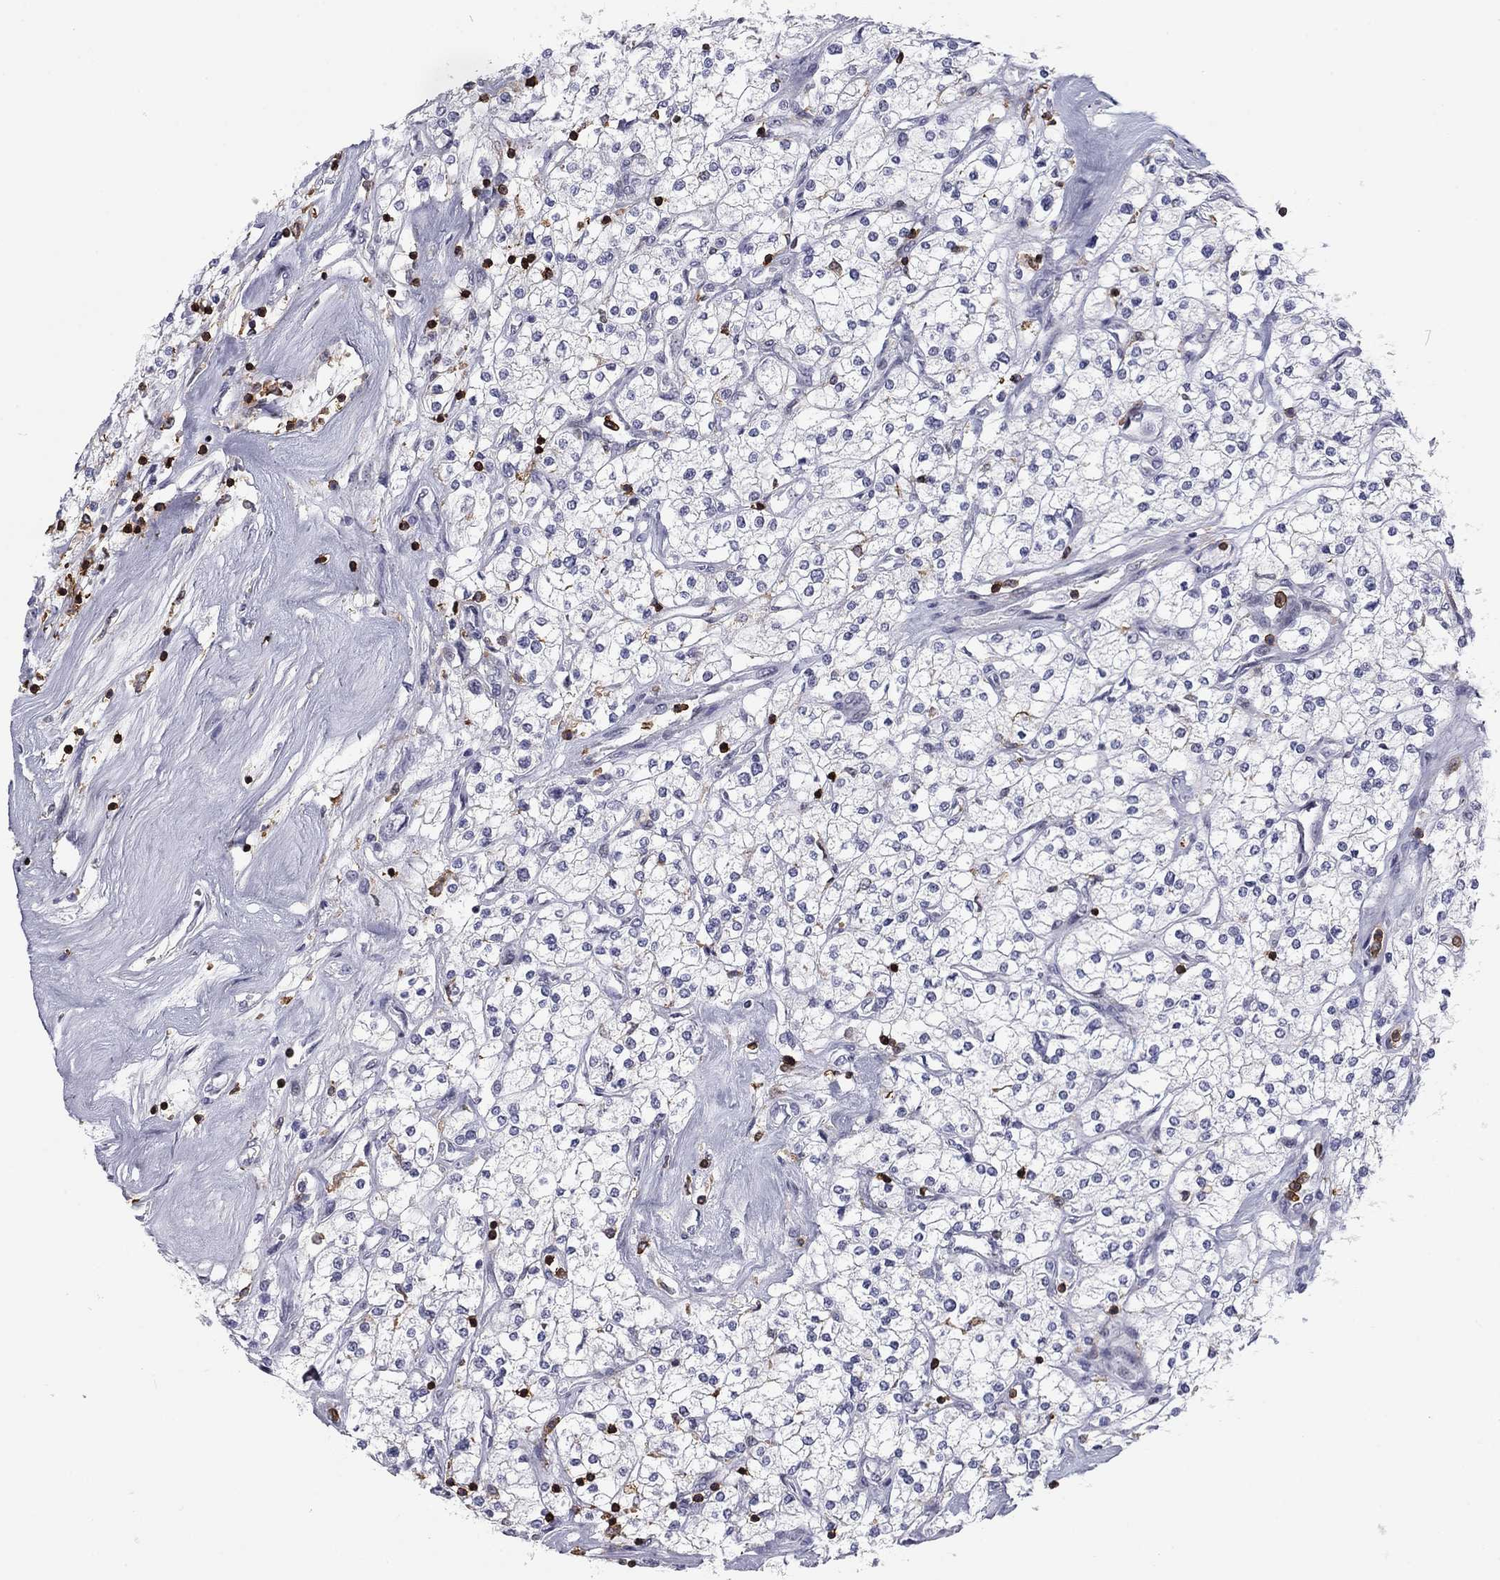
{"staining": {"intensity": "negative", "quantity": "none", "location": "none"}, "tissue": "renal cancer", "cell_type": "Tumor cells", "image_type": "cancer", "snomed": [{"axis": "morphology", "description": "Adenocarcinoma, NOS"}, {"axis": "topography", "description": "Kidney"}], "caption": "Tumor cells show no significant protein expression in renal cancer.", "gene": "ARHGAP27", "patient": {"sex": "male", "age": 80}}